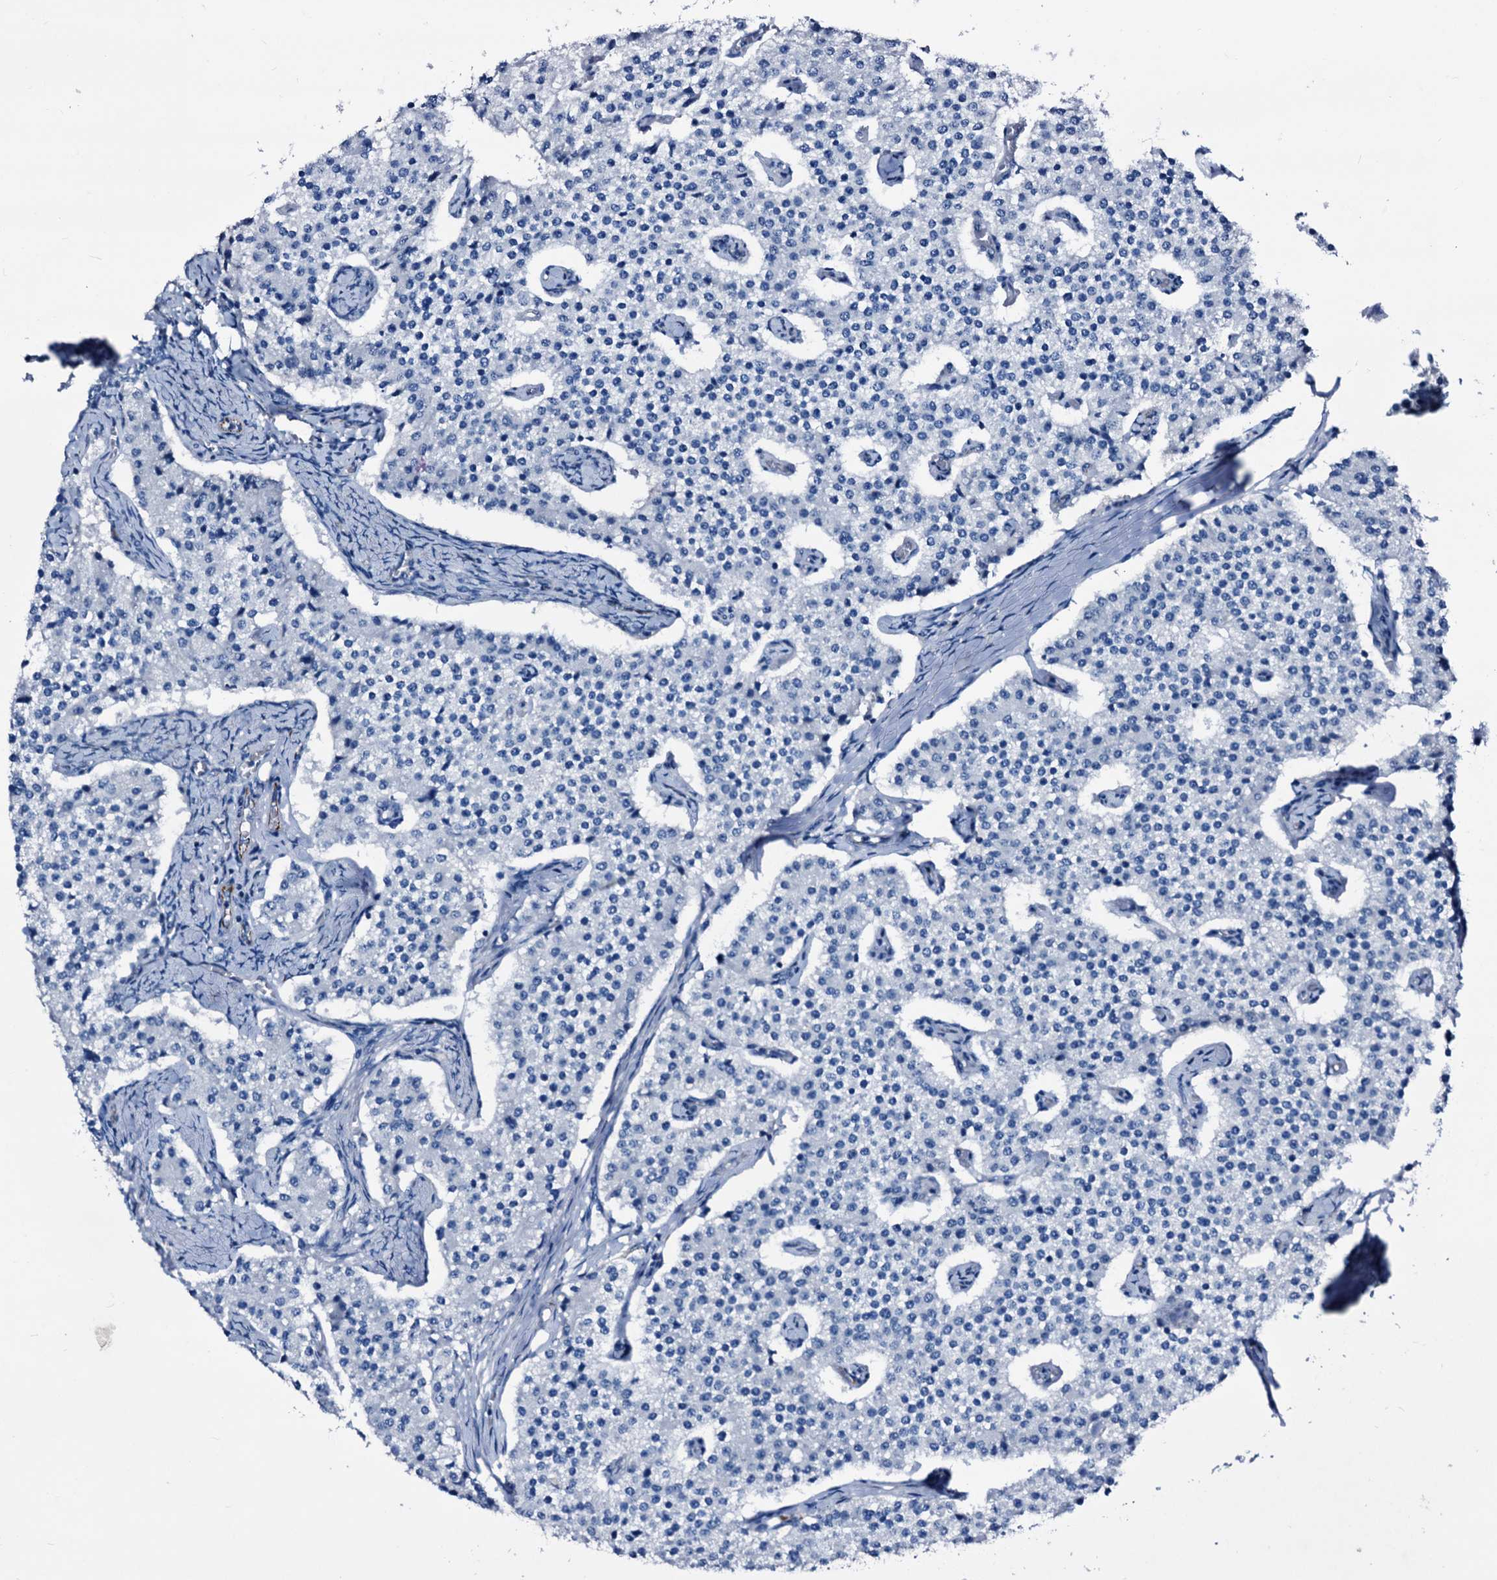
{"staining": {"intensity": "negative", "quantity": "none", "location": "none"}, "tissue": "carcinoid", "cell_type": "Tumor cells", "image_type": "cancer", "snomed": [{"axis": "morphology", "description": "Carcinoid, malignant, NOS"}, {"axis": "topography", "description": "Colon"}], "caption": "Malignant carcinoid was stained to show a protein in brown. There is no significant staining in tumor cells. (Stains: DAB (3,3'-diaminobenzidine) immunohistochemistry with hematoxylin counter stain, Microscopy: brightfield microscopy at high magnification).", "gene": "EMG1", "patient": {"sex": "female", "age": 52}}